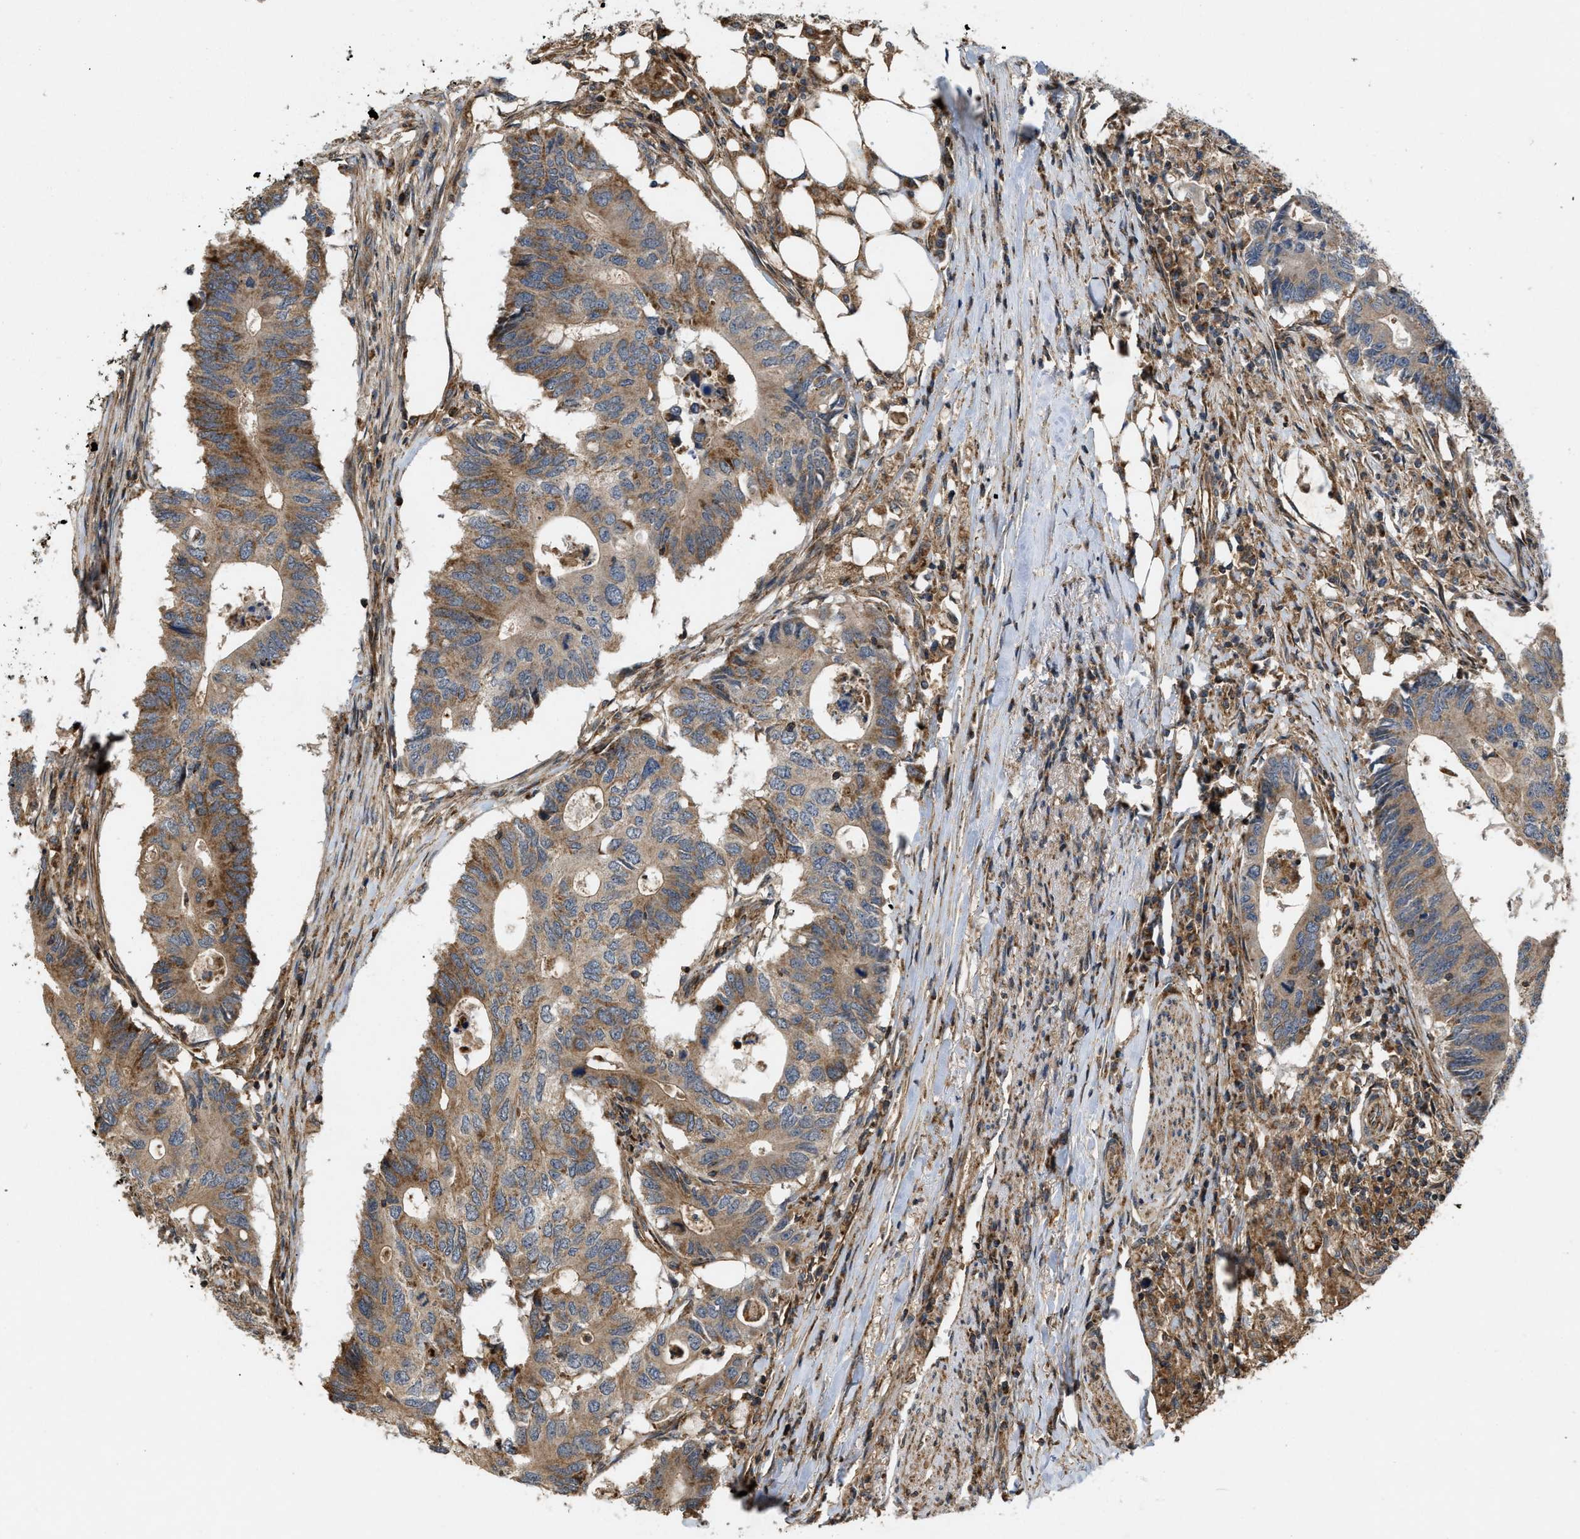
{"staining": {"intensity": "moderate", "quantity": ">75%", "location": "cytoplasmic/membranous"}, "tissue": "colorectal cancer", "cell_type": "Tumor cells", "image_type": "cancer", "snomed": [{"axis": "morphology", "description": "Adenocarcinoma, NOS"}, {"axis": "topography", "description": "Colon"}], "caption": "Immunohistochemical staining of colorectal adenocarcinoma reveals medium levels of moderate cytoplasmic/membranous positivity in about >75% of tumor cells.", "gene": "GNB4", "patient": {"sex": "male", "age": 71}}